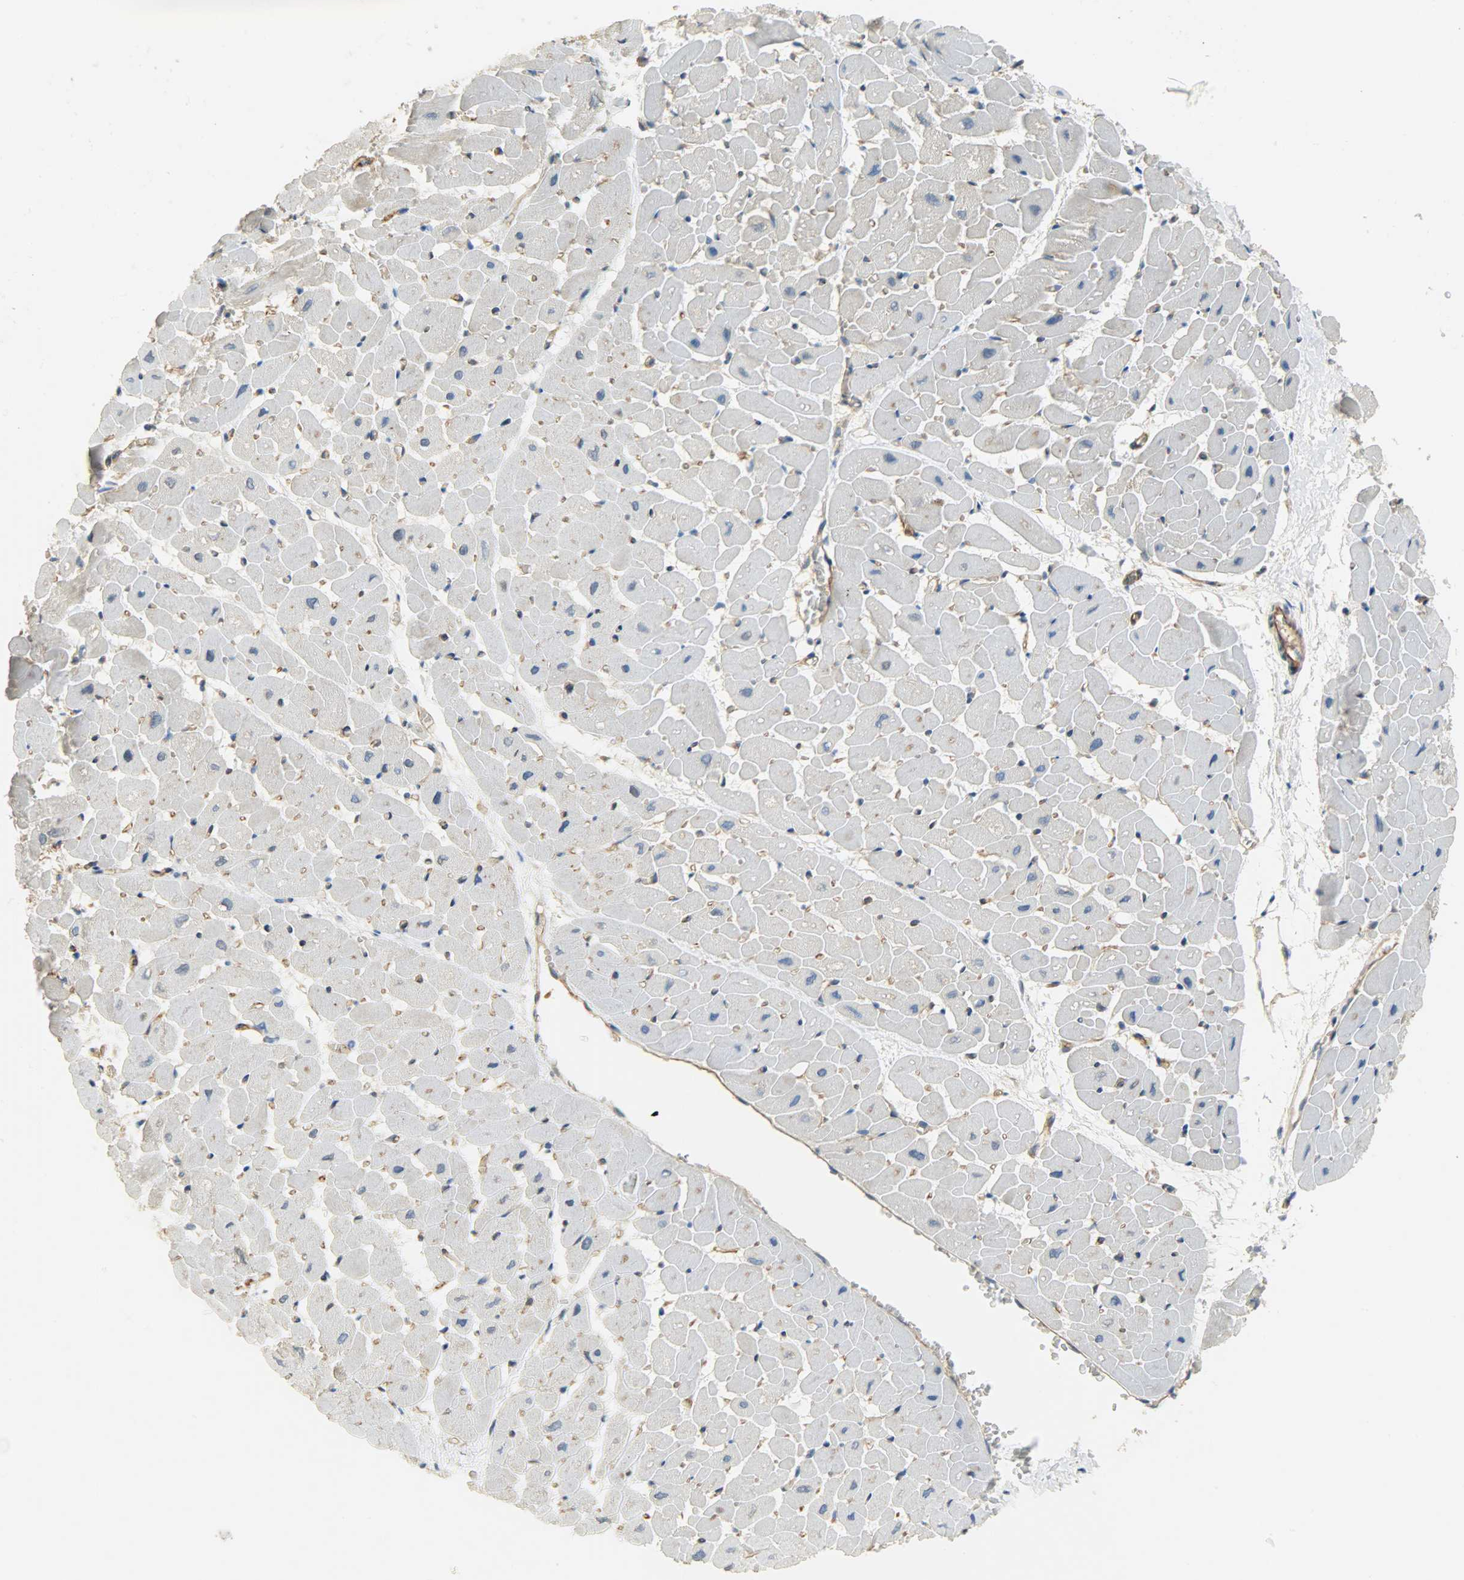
{"staining": {"intensity": "weak", "quantity": "<25%", "location": "cytoplasmic/membranous"}, "tissue": "heart muscle", "cell_type": "Cardiomyocytes", "image_type": "normal", "snomed": [{"axis": "morphology", "description": "Normal tissue, NOS"}, {"axis": "topography", "description": "Heart"}], "caption": "IHC image of normal heart muscle: human heart muscle stained with DAB (3,3'-diaminobenzidine) demonstrates no significant protein positivity in cardiomyocytes.", "gene": "KIAA1217", "patient": {"sex": "male", "age": 45}}